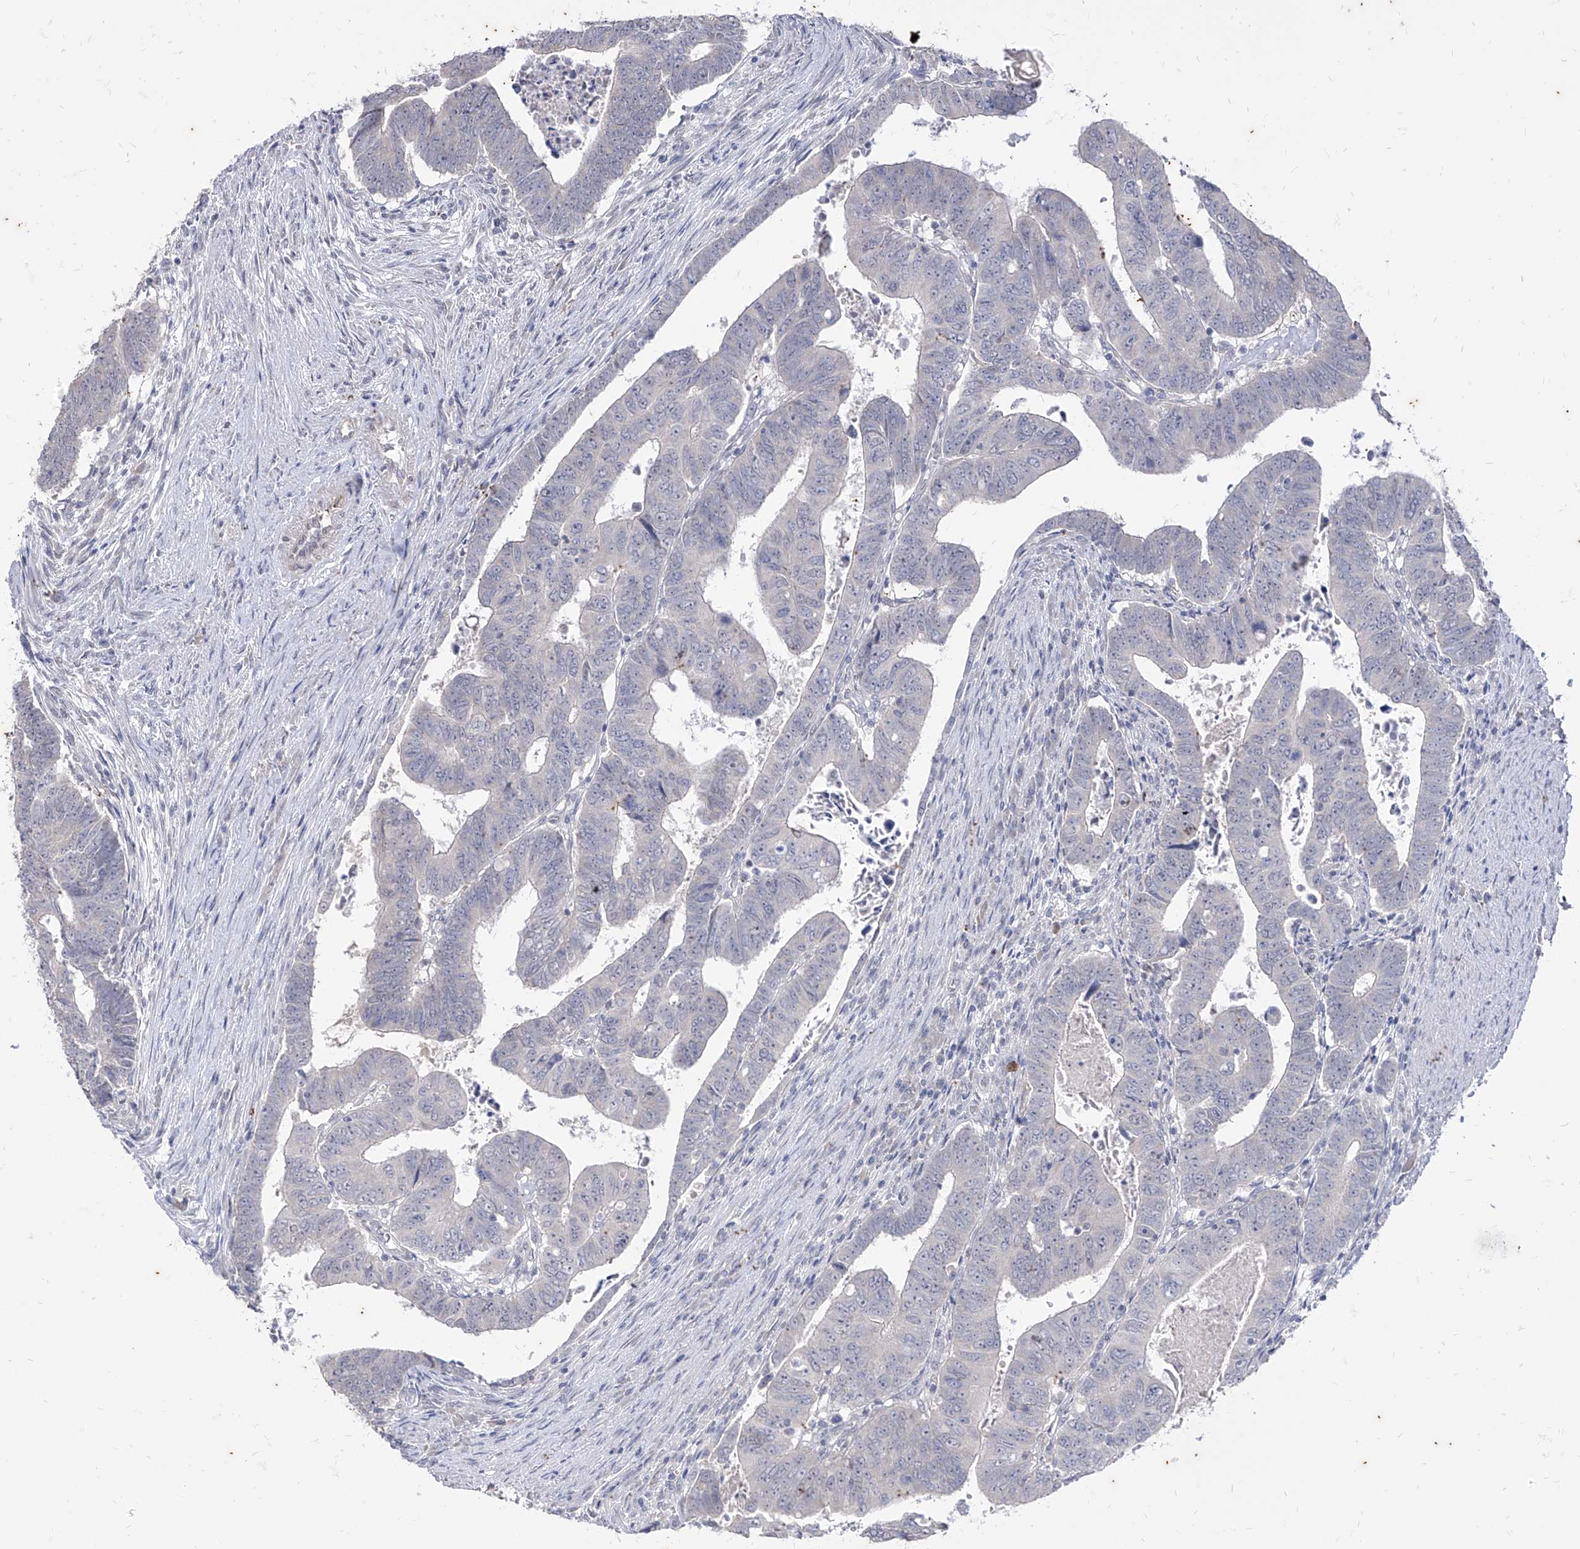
{"staining": {"intensity": "negative", "quantity": "none", "location": "none"}, "tissue": "colorectal cancer", "cell_type": "Tumor cells", "image_type": "cancer", "snomed": [{"axis": "morphology", "description": "Normal tissue, NOS"}, {"axis": "morphology", "description": "Adenocarcinoma, NOS"}, {"axis": "topography", "description": "Rectum"}], "caption": "This is an immunohistochemistry (IHC) image of colorectal cancer. There is no staining in tumor cells.", "gene": "PHF20L1", "patient": {"sex": "female", "age": 65}}